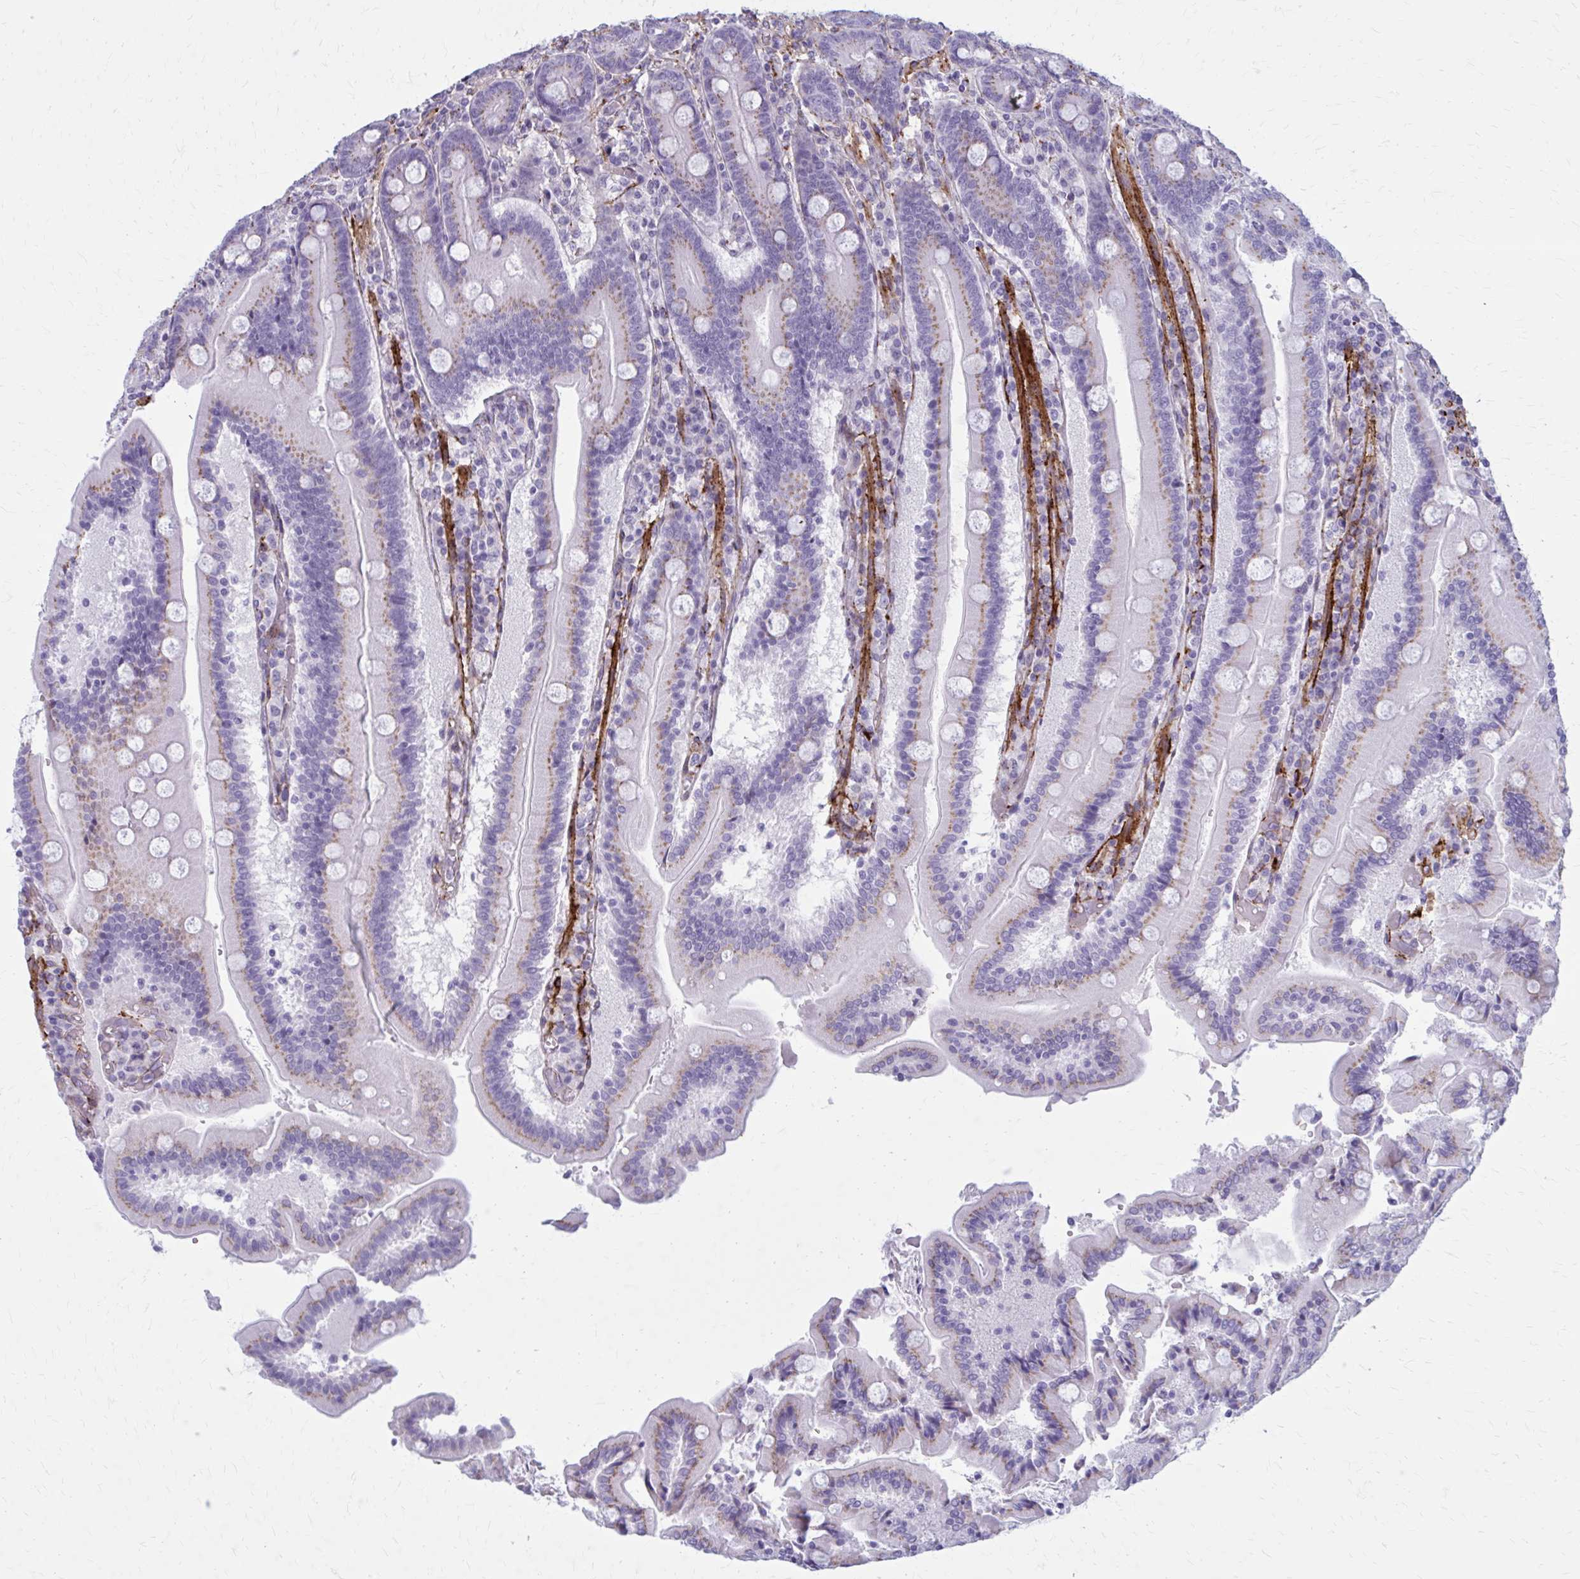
{"staining": {"intensity": "weak", "quantity": "25%-75%", "location": "cytoplasmic/membranous"}, "tissue": "duodenum", "cell_type": "Glandular cells", "image_type": "normal", "snomed": [{"axis": "morphology", "description": "Normal tissue, NOS"}, {"axis": "topography", "description": "Duodenum"}], "caption": "DAB immunohistochemical staining of unremarkable human duodenum shows weak cytoplasmic/membranous protein staining in approximately 25%-75% of glandular cells.", "gene": "AKAP12", "patient": {"sex": "female", "age": 62}}